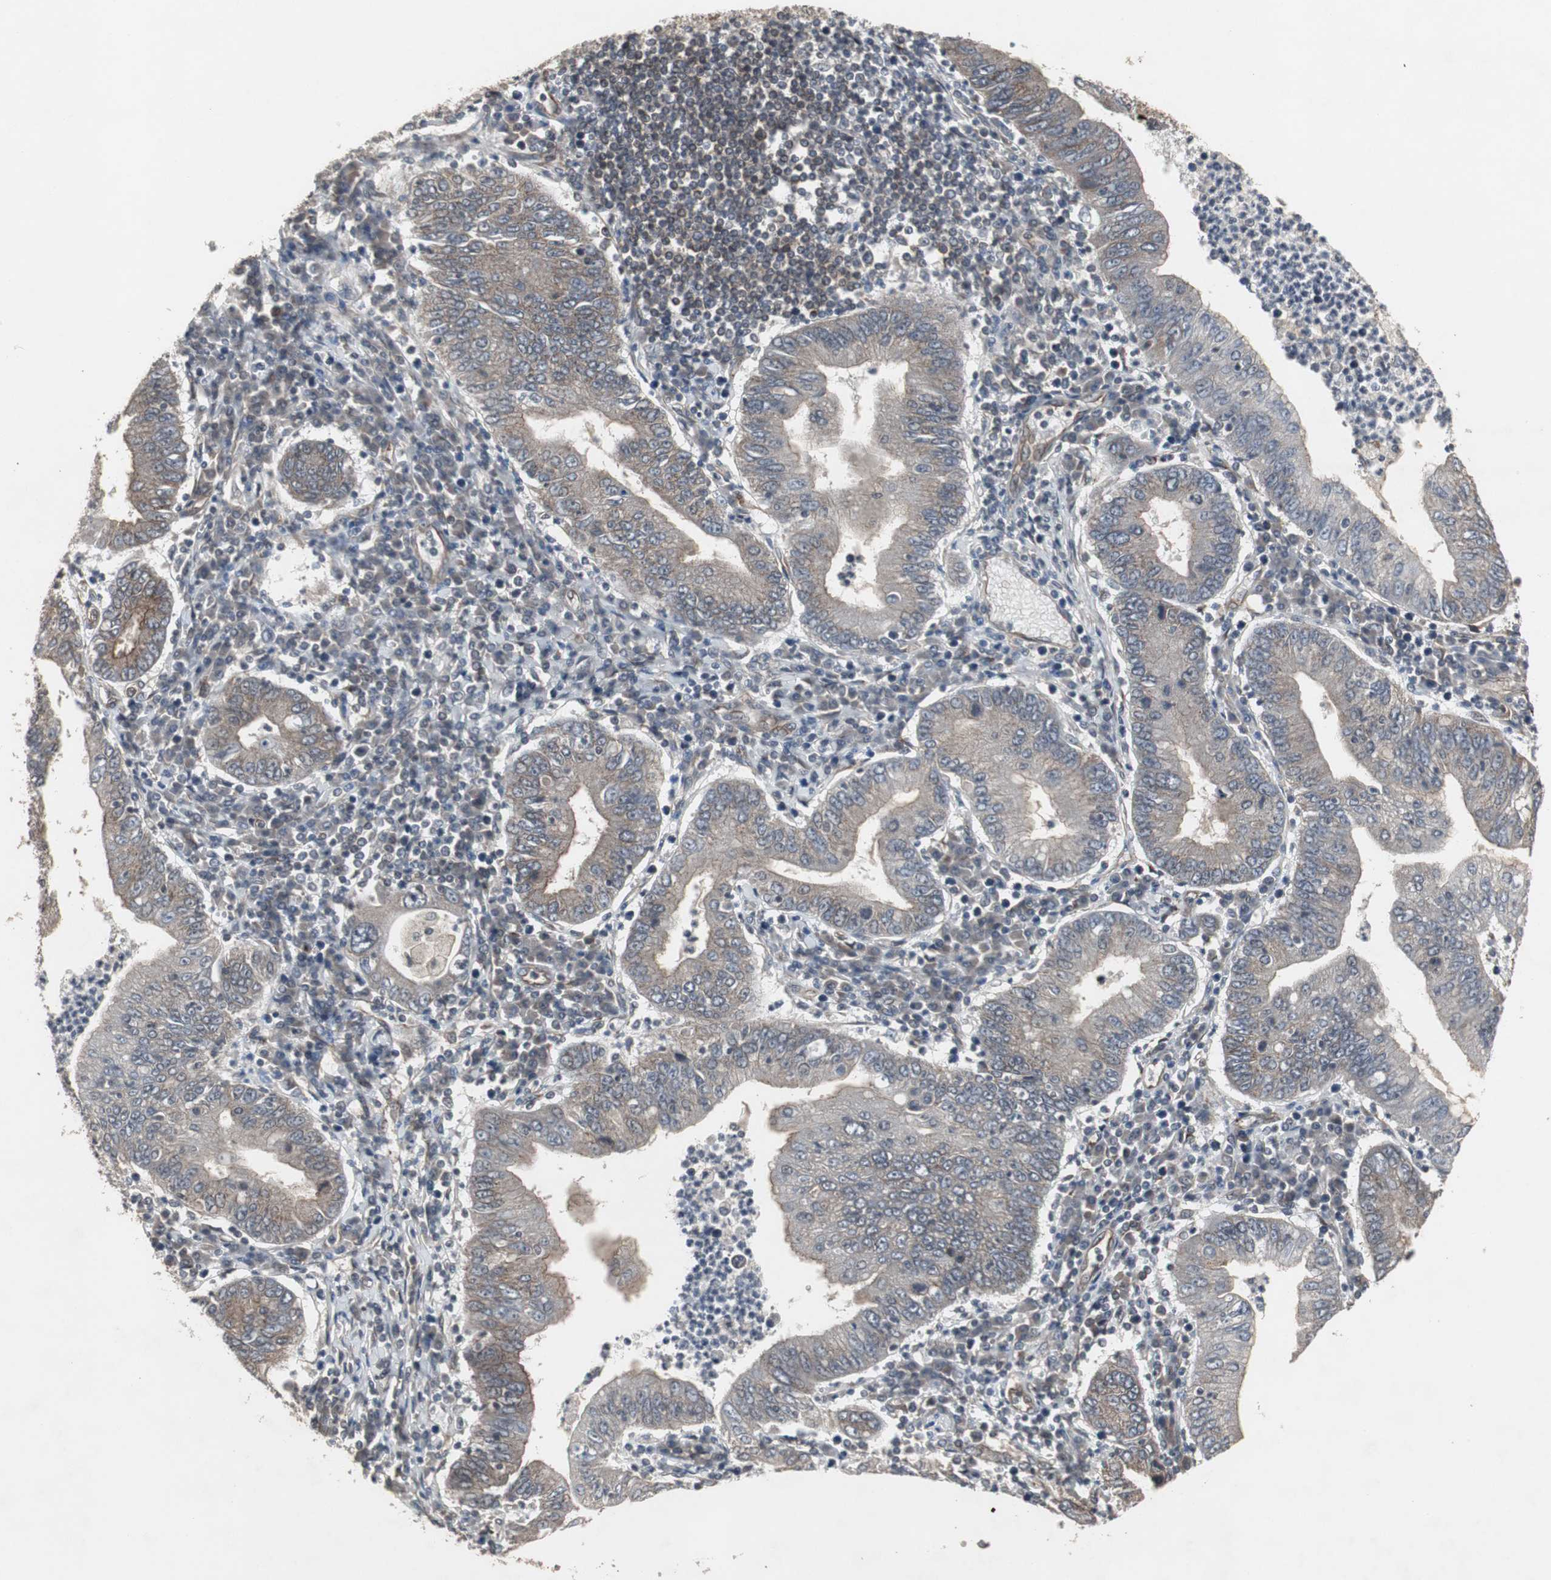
{"staining": {"intensity": "weak", "quantity": ">75%", "location": "cytoplasmic/membranous"}, "tissue": "stomach cancer", "cell_type": "Tumor cells", "image_type": "cancer", "snomed": [{"axis": "morphology", "description": "Normal tissue, NOS"}, {"axis": "morphology", "description": "Adenocarcinoma, NOS"}, {"axis": "topography", "description": "Esophagus"}, {"axis": "topography", "description": "Stomach, upper"}, {"axis": "topography", "description": "Peripheral nerve tissue"}], "caption": "Immunohistochemical staining of stomach cancer reveals weak cytoplasmic/membranous protein staining in about >75% of tumor cells.", "gene": "ATP2B2", "patient": {"sex": "male", "age": 62}}